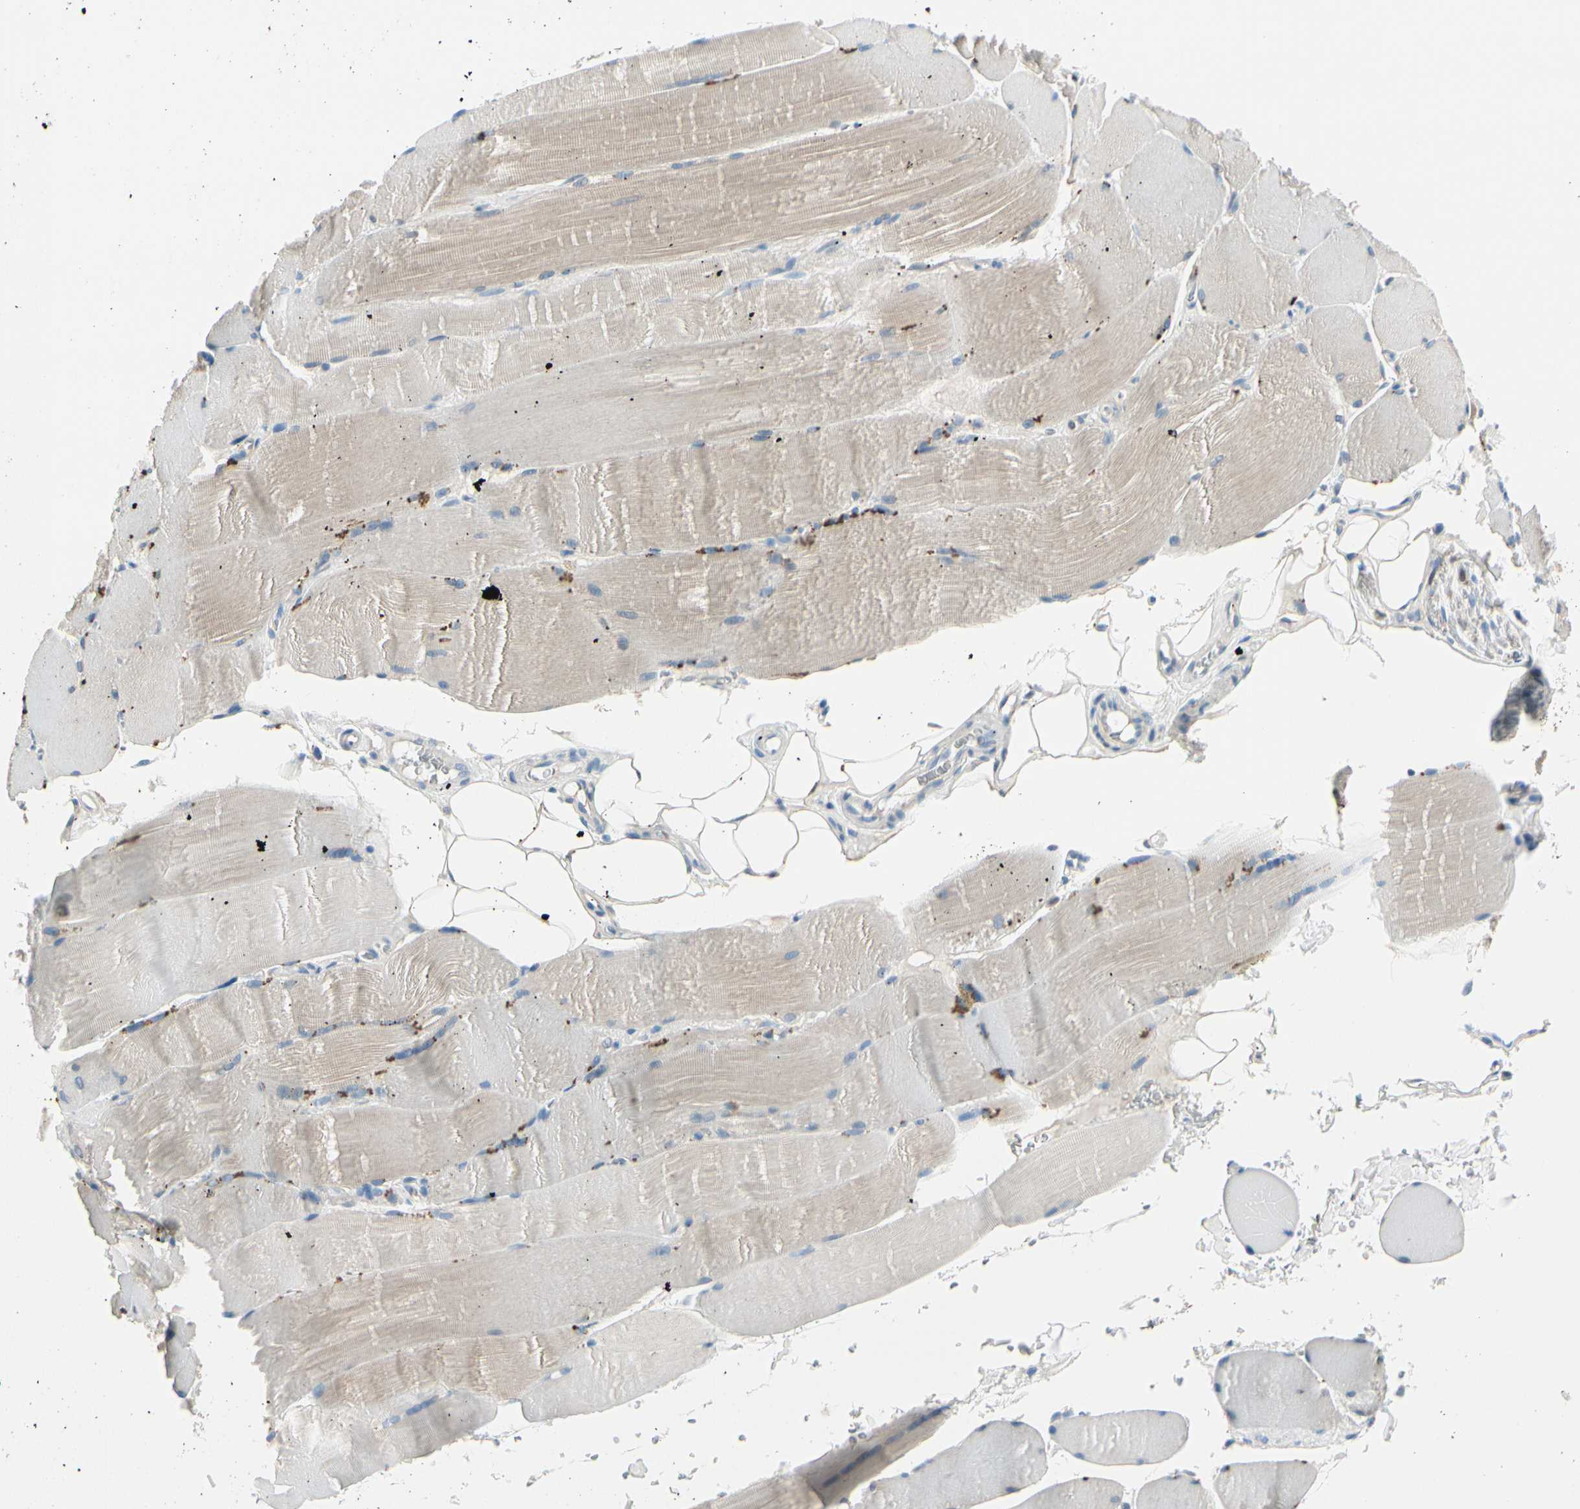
{"staining": {"intensity": "weak", "quantity": "<25%", "location": "cytoplasmic/membranous"}, "tissue": "skeletal muscle", "cell_type": "Myocytes", "image_type": "normal", "snomed": [{"axis": "morphology", "description": "Normal tissue, NOS"}, {"axis": "topography", "description": "Skin"}, {"axis": "topography", "description": "Skeletal muscle"}], "caption": "IHC micrograph of unremarkable skeletal muscle stained for a protein (brown), which demonstrates no positivity in myocytes. (Immunohistochemistry (ihc), brightfield microscopy, high magnification).", "gene": "PEBP1", "patient": {"sex": "male", "age": 83}}